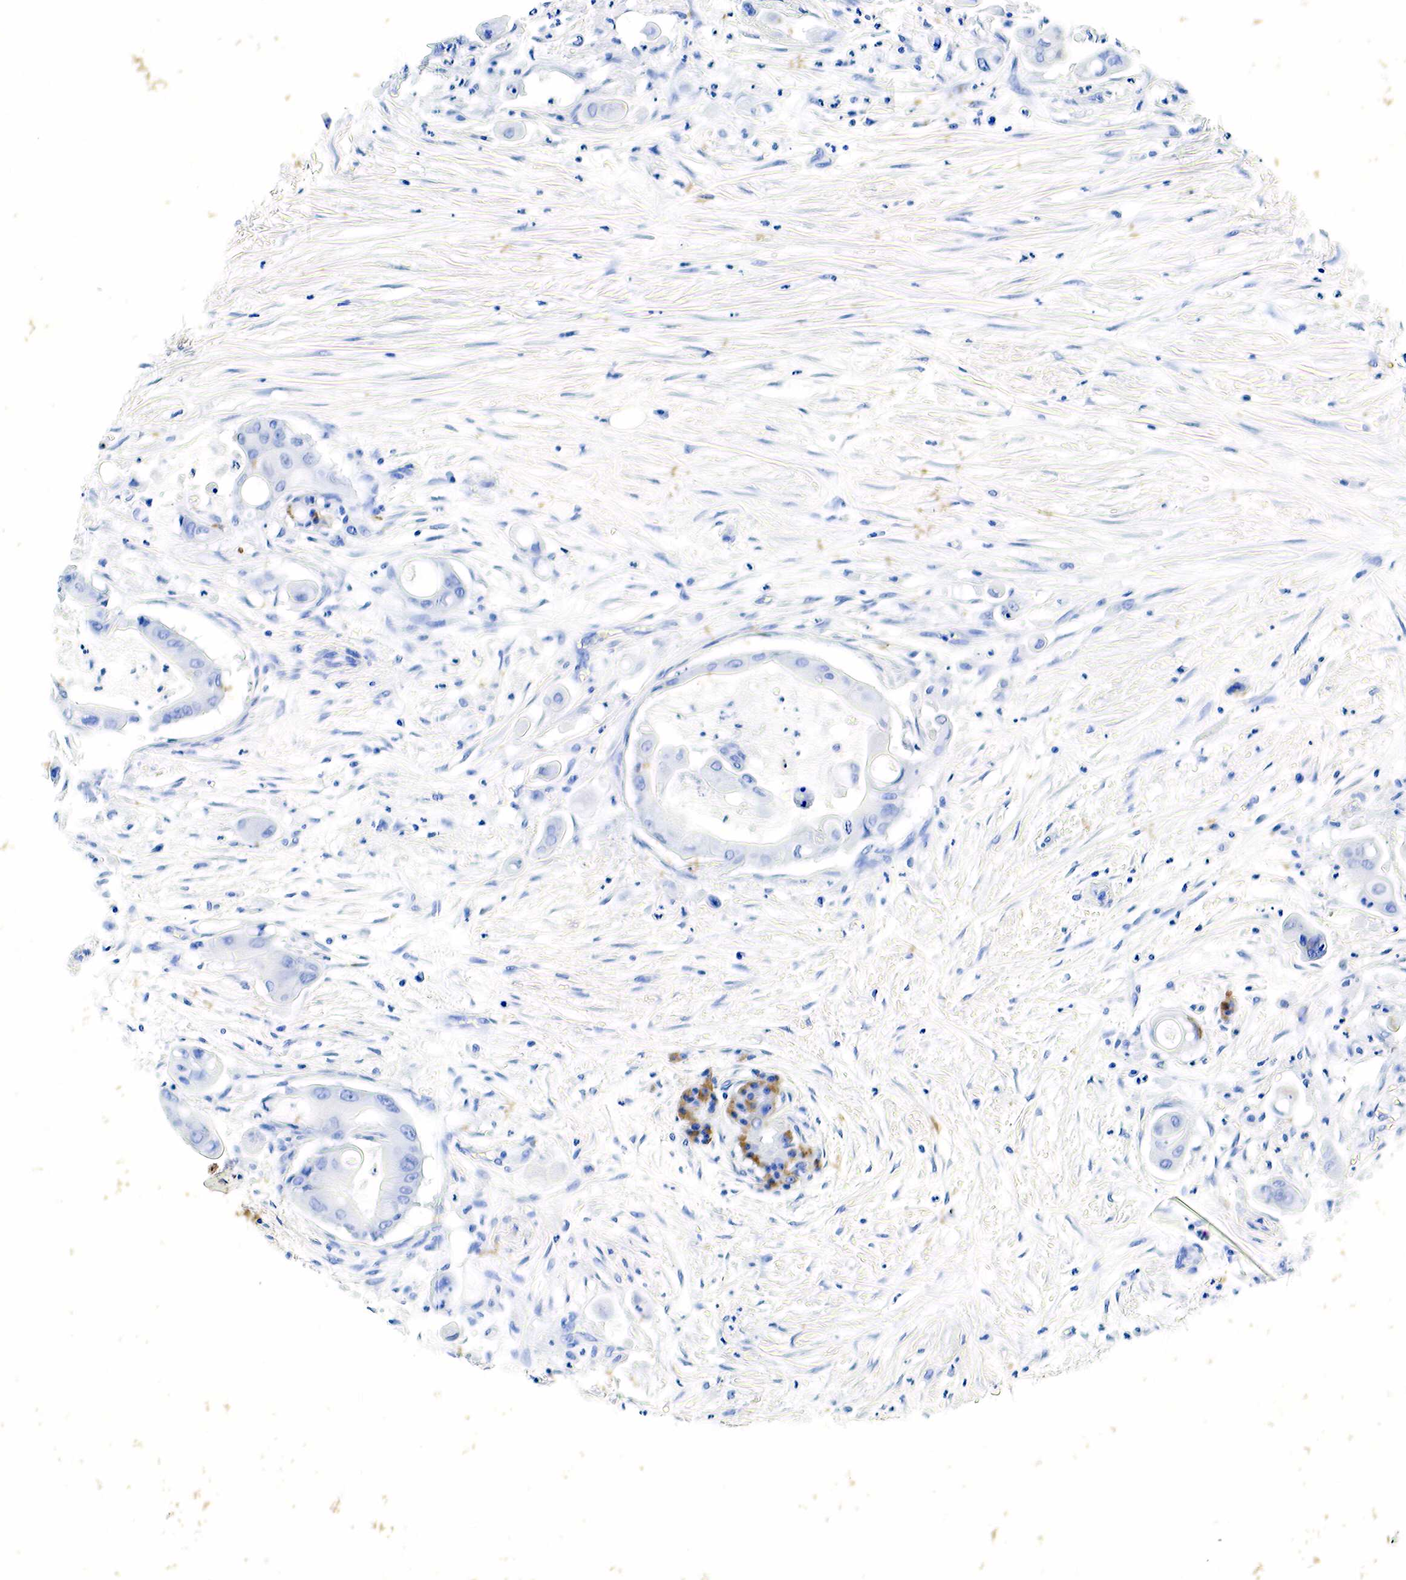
{"staining": {"intensity": "negative", "quantity": "none", "location": "none"}, "tissue": "pancreatic cancer", "cell_type": "Tumor cells", "image_type": "cancer", "snomed": [{"axis": "morphology", "description": "Adenocarcinoma, NOS"}, {"axis": "topography", "description": "Pancreas"}], "caption": "The histopathology image displays no staining of tumor cells in pancreatic cancer. The staining was performed using DAB (3,3'-diaminobenzidine) to visualize the protein expression in brown, while the nuclei were stained in blue with hematoxylin (Magnification: 20x).", "gene": "GCG", "patient": {"sex": "male", "age": 58}}